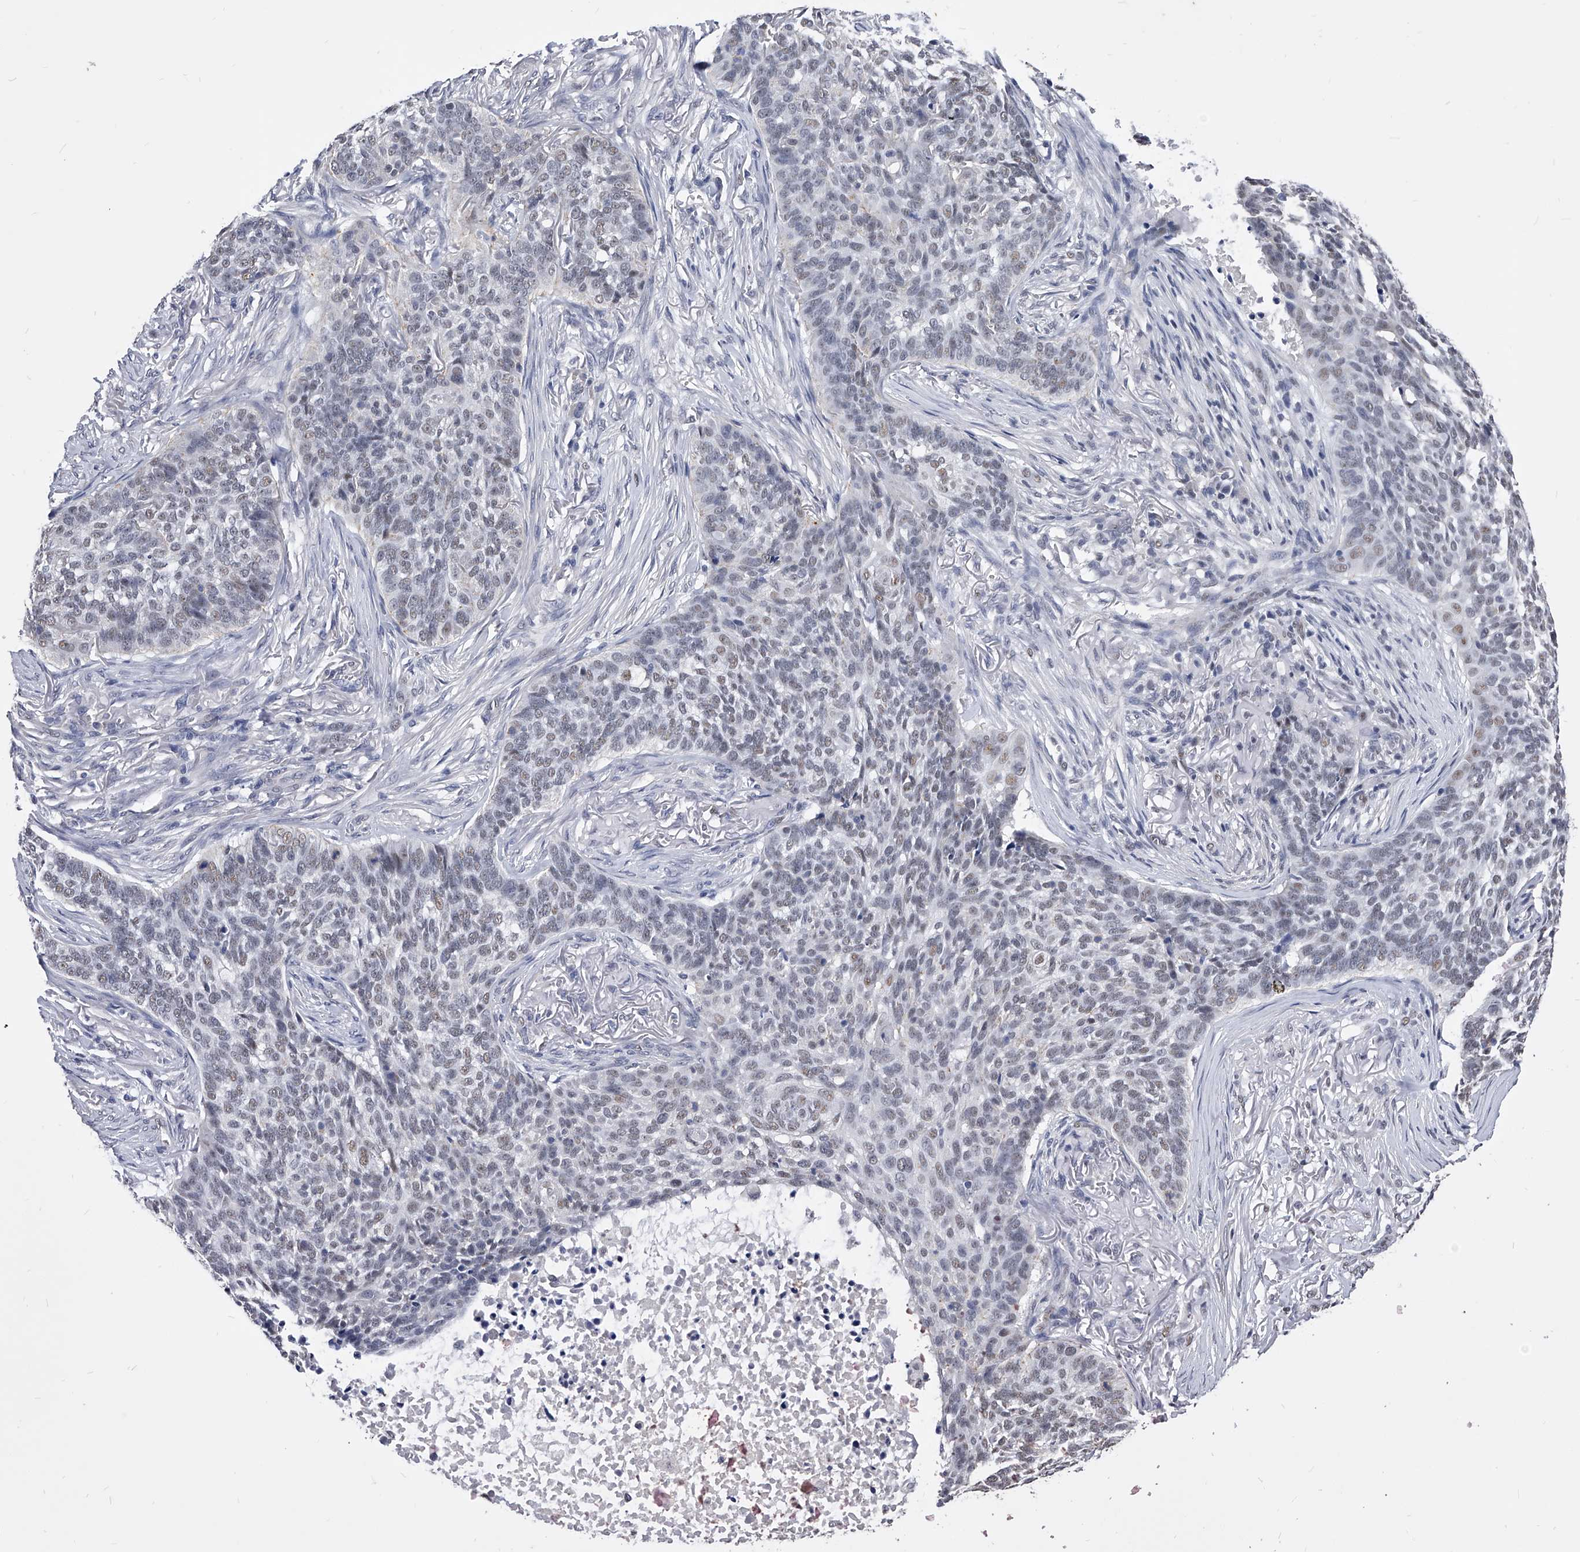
{"staining": {"intensity": "weak", "quantity": "<25%", "location": "nuclear"}, "tissue": "skin cancer", "cell_type": "Tumor cells", "image_type": "cancer", "snomed": [{"axis": "morphology", "description": "Basal cell carcinoma"}, {"axis": "topography", "description": "Skin"}], "caption": "DAB (3,3'-diaminobenzidine) immunohistochemical staining of human skin cancer exhibits no significant positivity in tumor cells.", "gene": "ZNF529", "patient": {"sex": "male", "age": 85}}